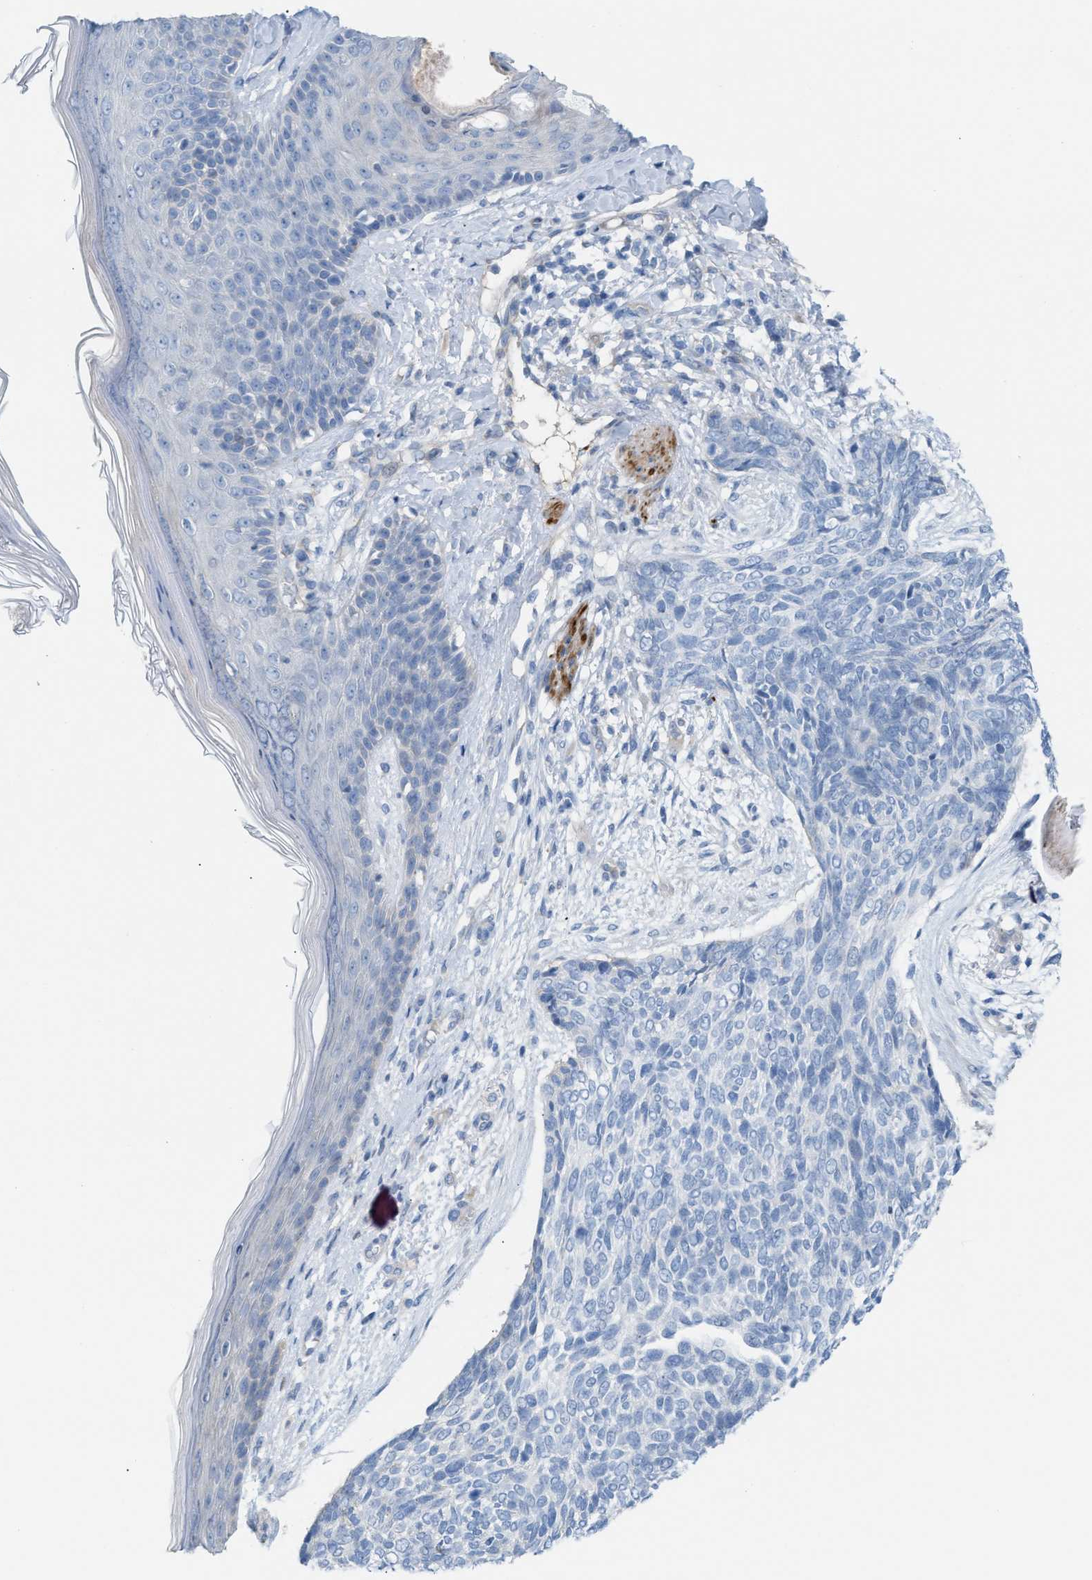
{"staining": {"intensity": "negative", "quantity": "none", "location": "none"}, "tissue": "skin cancer", "cell_type": "Tumor cells", "image_type": "cancer", "snomed": [{"axis": "morphology", "description": "Basal cell carcinoma"}, {"axis": "topography", "description": "Skin"}], "caption": "High magnification brightfield microscopy of skin basal cell carcinoma stained with DAB (3,3'-diaminobenzidine) (brown) and counterstained with hematoxylin (blue): tumor cells show no significant expression.", "gene": "MPP3", "patient": {"sex": "female", "age": 59}}